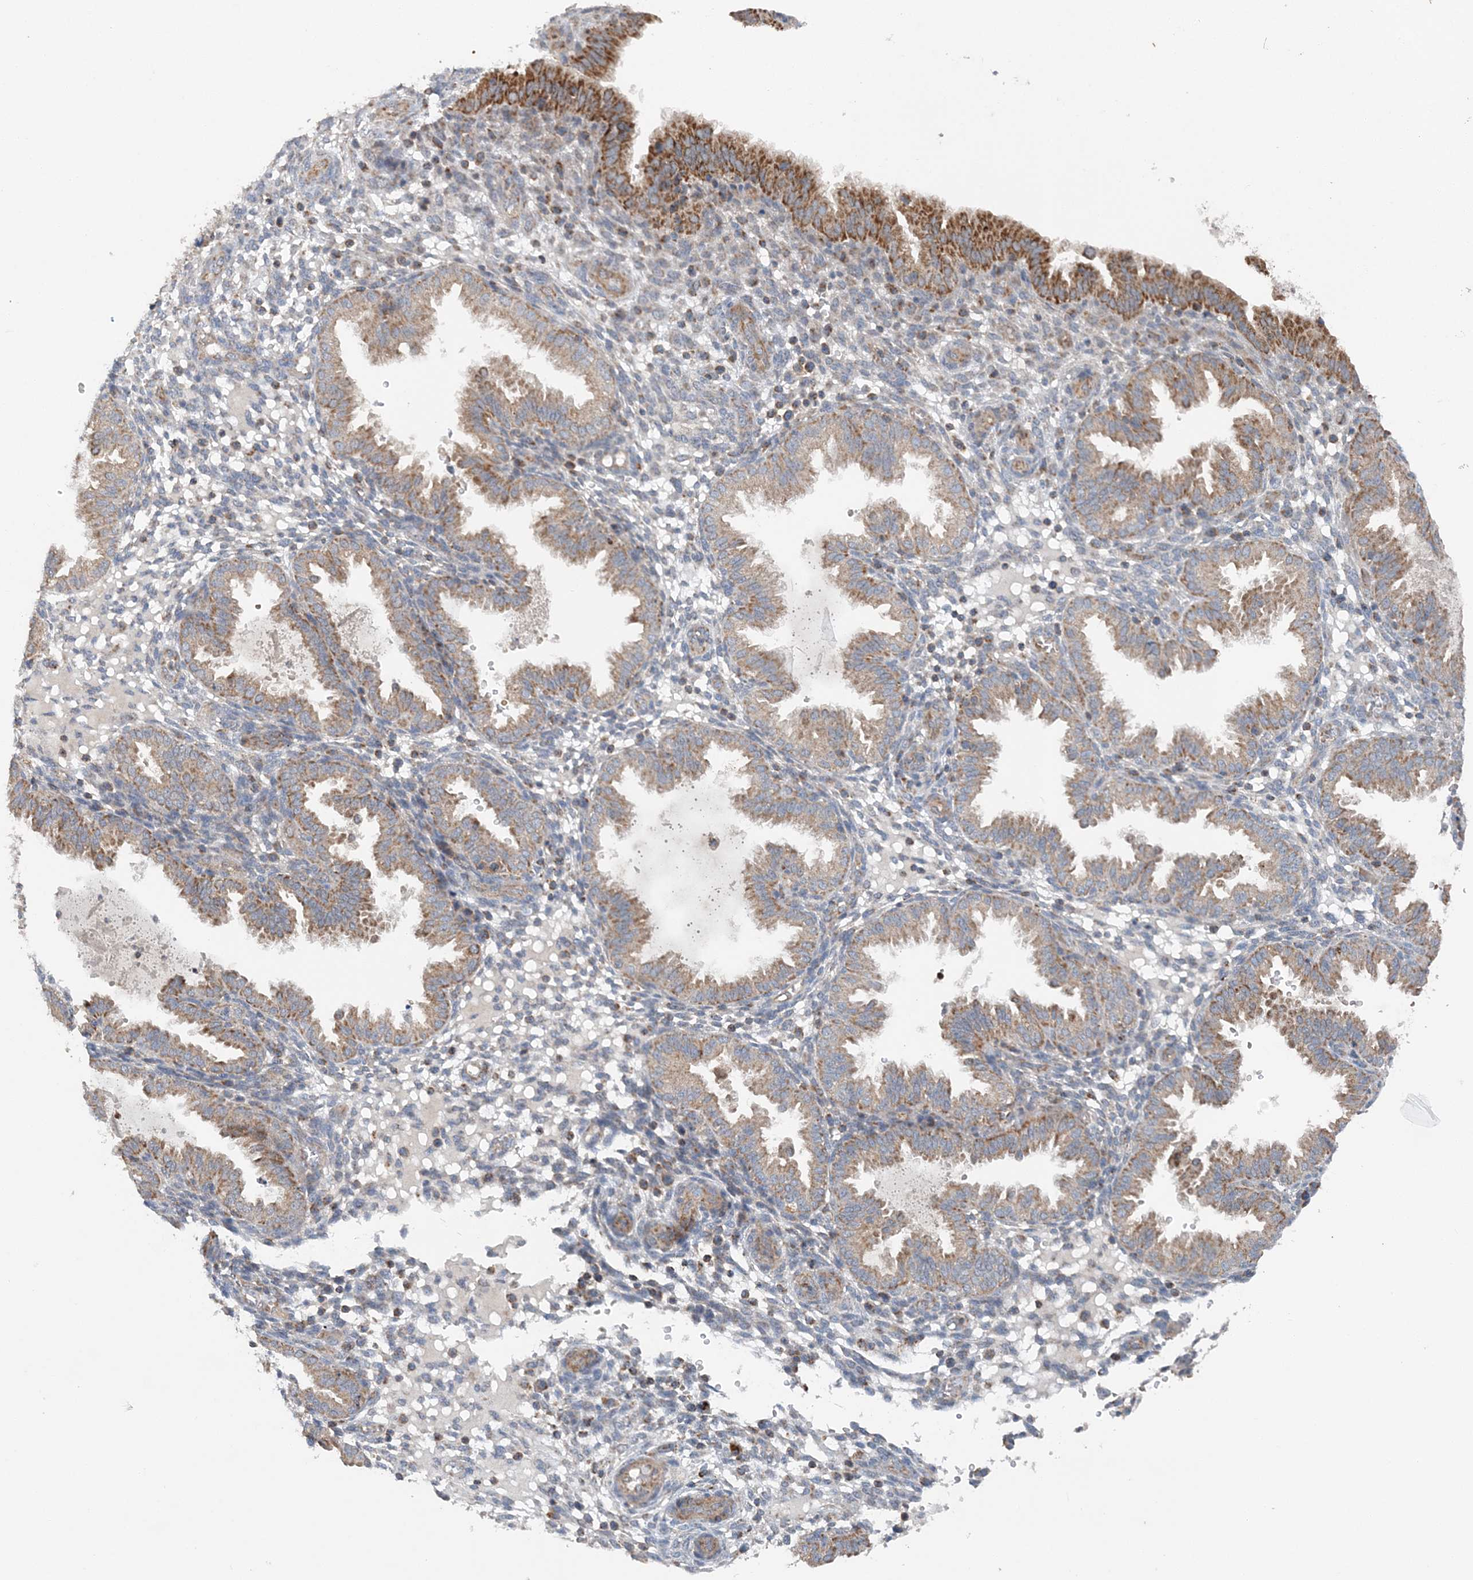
{"staining": {"intensity": "weak", "quantity": "<25%", "location": "cytoplasmic/membranous"}, "tissue": "endometrium", "cell_type": "Cells in endometrial stroma", "image_type": "normal", "snomed": [{"axis": "morphology", "description": "Normal tissue, NOS"}, {"axis": "topography", "description": "Endometrium"}], "caption": "IHC histopathology image of unremarkable endometrium: endometrium stained with DAB reveals no significant protein positivity in cells in endometrial stroma.", "gene": "SPRY2", "patient": {"sex": "female", "age": 33}}